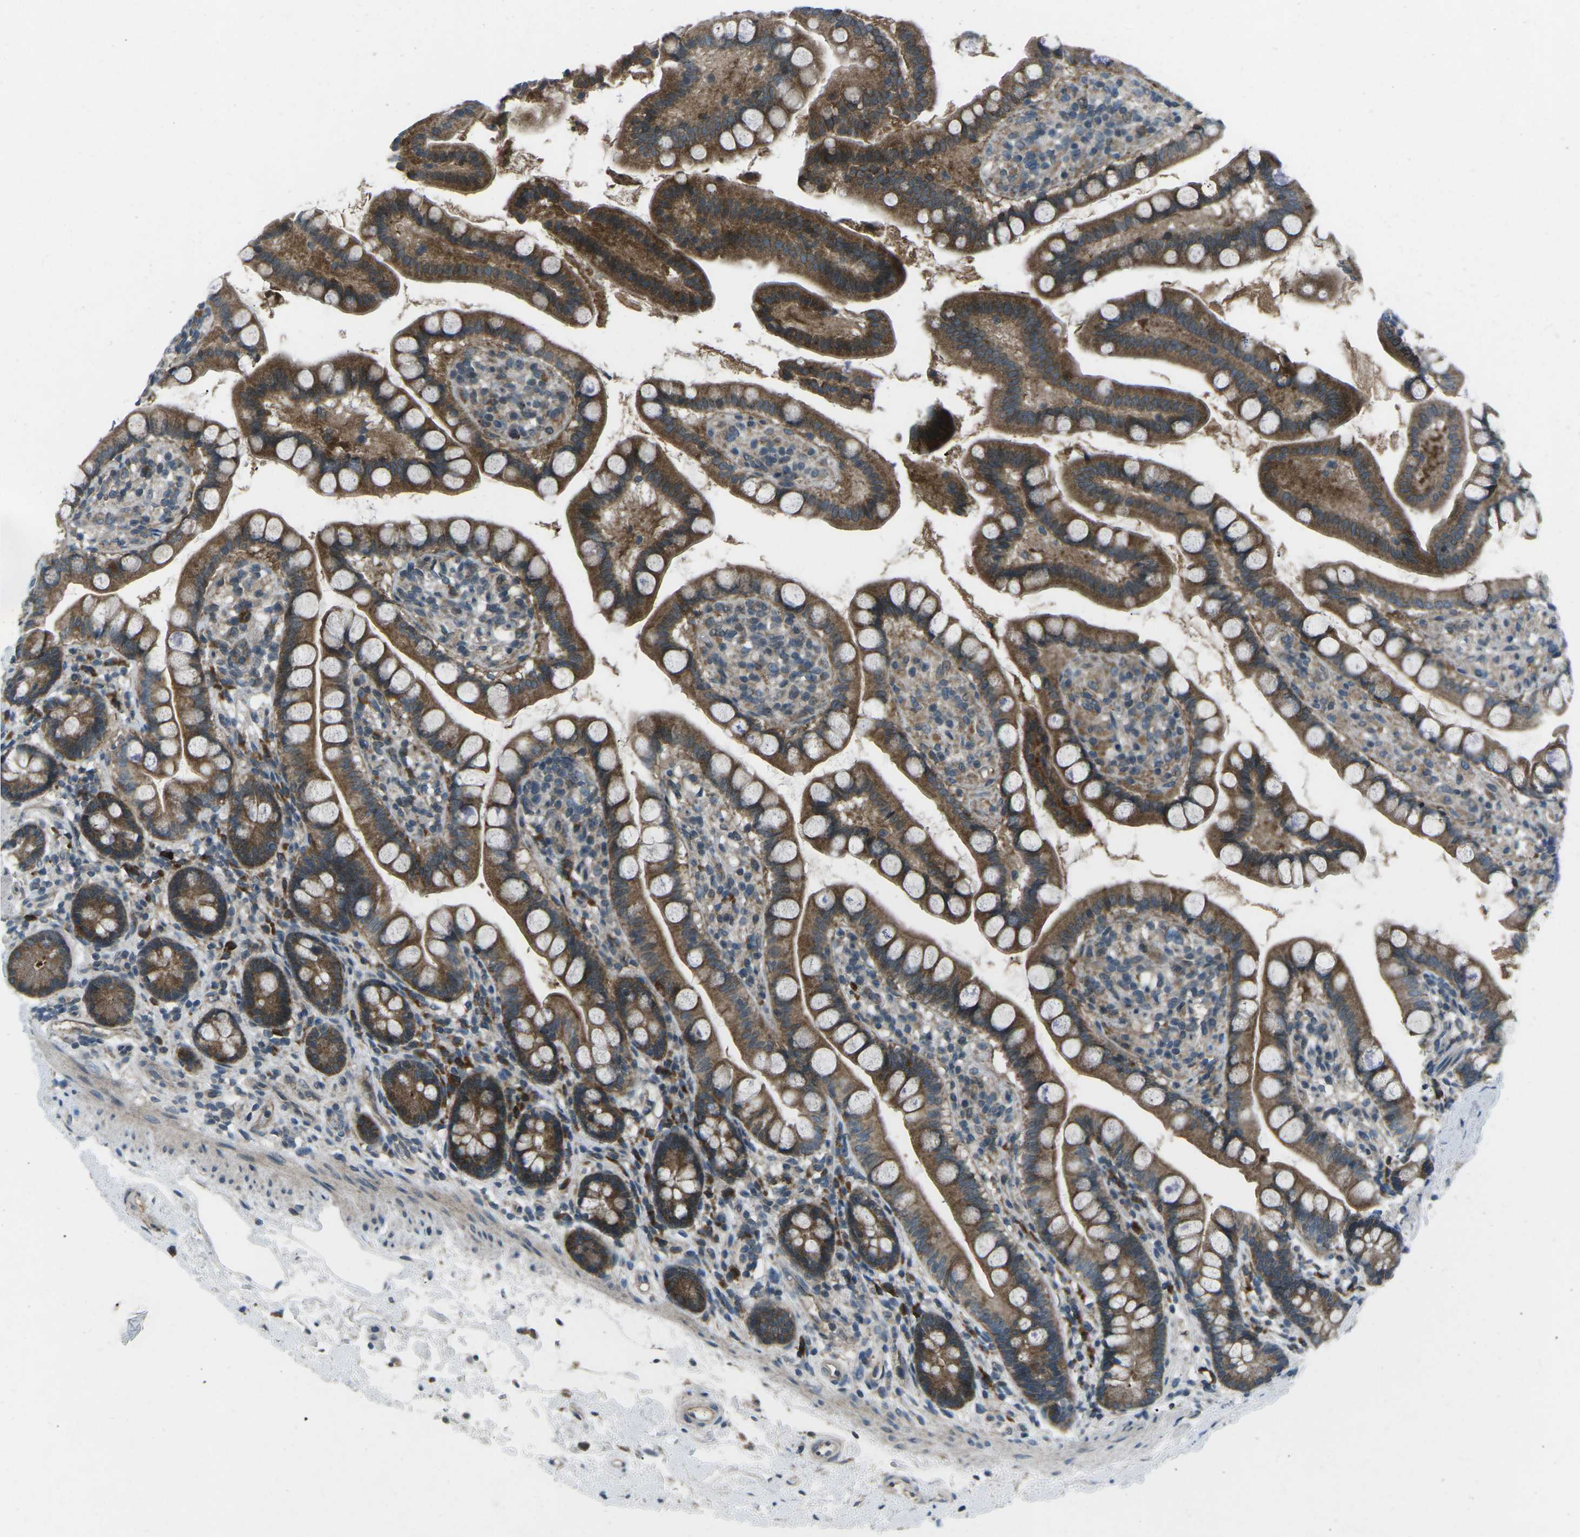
{"staining": {"intensity": "strong", "quantity": ">75%", "location": "cytoplasmic/membranous"}, "tissue": "small intestine", "cell_type": "Glandular cells", "image_type": "normal", "snomed": [{"axis": "morphology", "description": "Normal tissue, NOS"}, {"axis": "topography", "description": "Small intestine"}], "caption": "About >75% of glandular cells in normal human small intestine show strong cytoplasmic/membranous protein positivity as visualized by brown immunohistochemical staining.", "gene": "CDK16", "patient": {"sex": "female", "age": 84}}